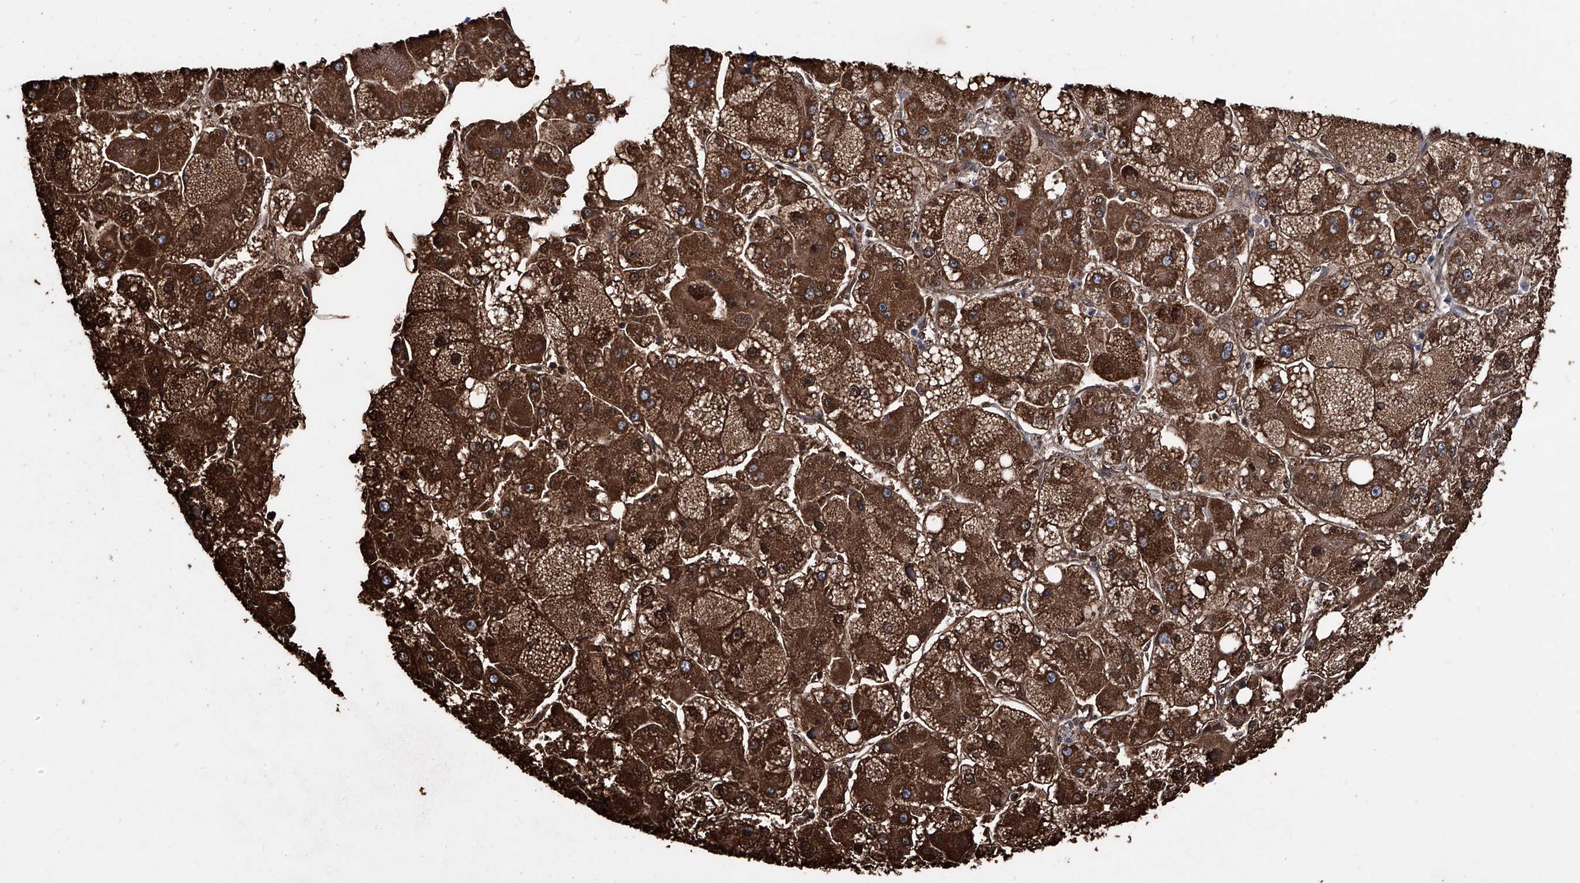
{"staining": {"intensity": "strong", "quantity": ">75%", "location": "cytoplasmic/membranous"}, "tissue": "liver cancer", "cell_type": "Tumor cells", "image_type": "cancer", "snomed": [{"axis": "morphology", "description": "Carcinoma, Hepatocellular, NOS"}, {"axis": "topography", "description": "Liver"}], "caption": "IHC of liver cancer (hepatocellular carcinoma) displays high levels of strong cytoplasmic/membranous expression in approximately >75% of tumor cells. (brown staining indicates protein expression, while blue staining denotes nuclei).", "gene": "NHS", "patient": {"sex": "female", "age": 73}}